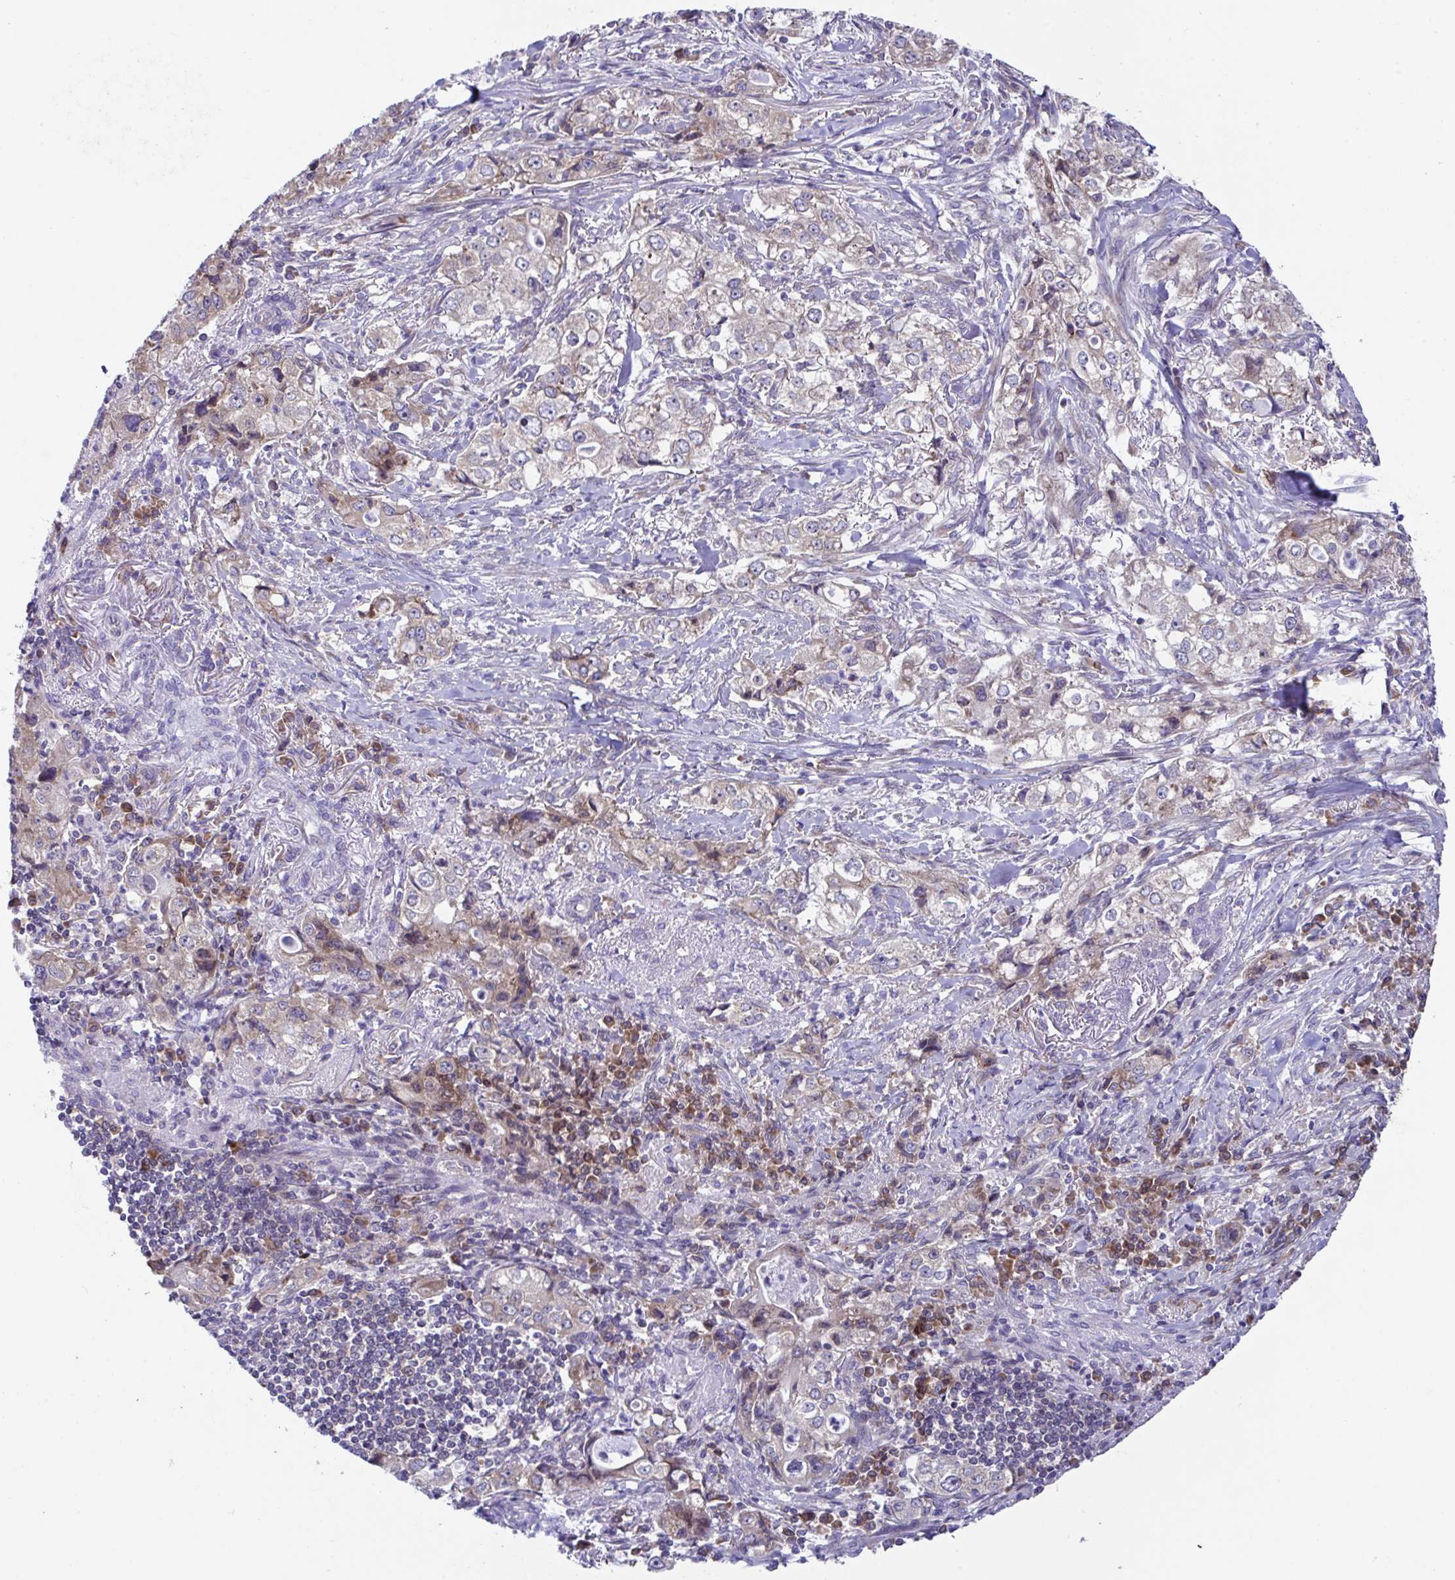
{"staining": {"intensity": "moderate", "quantity": "25%-75%", "location": "cytoplasmic/membranous"}, "tissue": "stomach cancer", "cell_type": "Tumor cells", "image_type": "cancer", "snomed": [{"axis": "morphology", "description": "Adenocarcinoma, NOS"}, {"axis": "topography", "description": "Stomach, upper"}], "caption": "A histopathology image of stomach adenocarcinoma stained for a protein exhibits moderate cytoplasmic/membranous brown staining in tumor cells.", "gene": "FAU", "patient": {"sex": "male", "age": 75}}